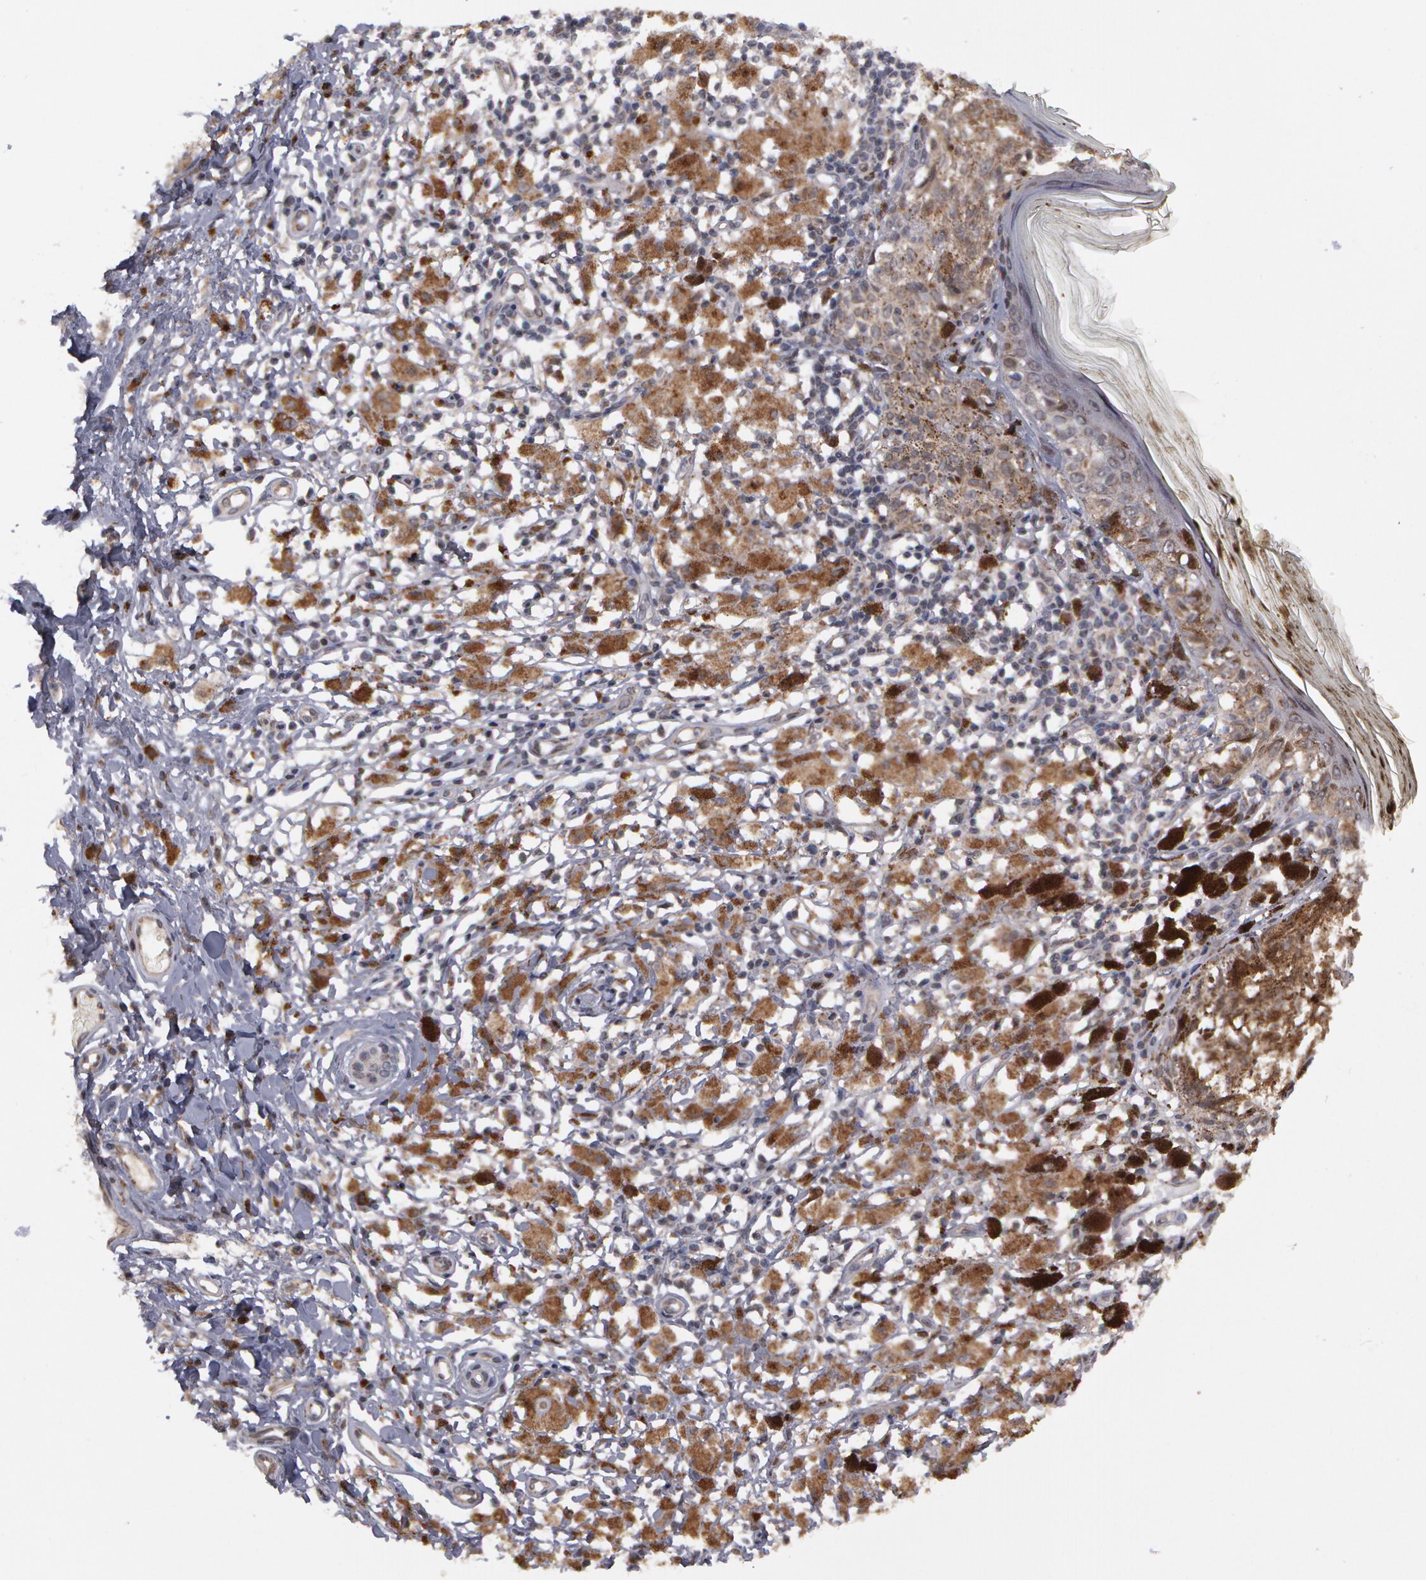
{"staining": {"intensity": "negative", "quantity": "none", "location": "none"}, "tissue": "melanoma", "cell_type": "Tumor cells", "image_type": "cancer", "snomed": [{"axis": "morphology", "description": "Malignant melanoma, NOS"}, {"axis": "topography", "description": "Skin"}], "caption": "This is an immunohistochemistry (IHC) micrograph of human malignant melanoma. There is no positivity in tumor cells.", "gene": "STX5", "patient": {"sex": "male", "age": 88}}